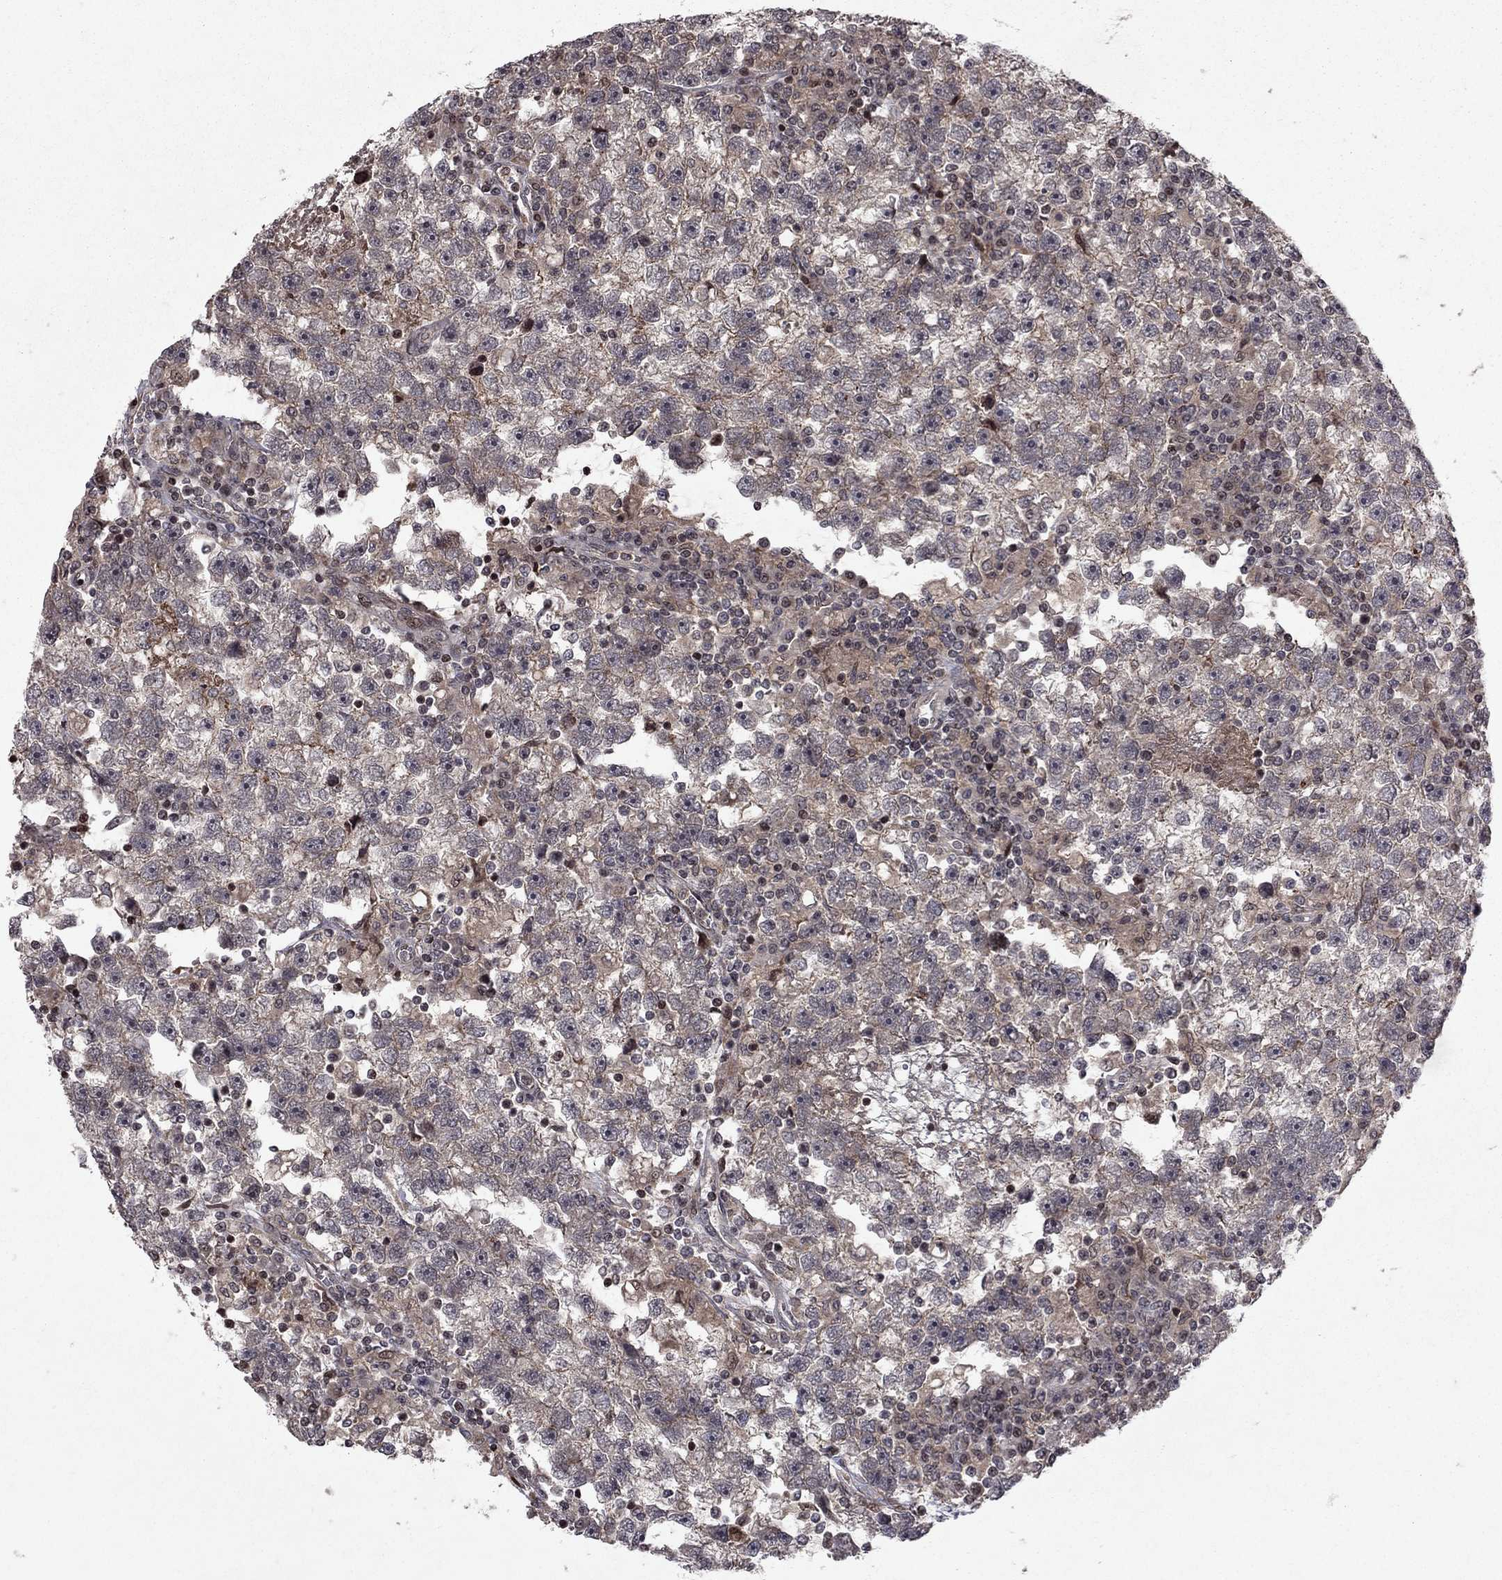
{"staining": {"intensity": "weak", "quantity": "25%-75%", "location": "cytoplasmic/membranous"}, "tissue": "testis cancer", "cell_type": "Tumor cells", "image_type": "cancer", "snomed": [{"axis": "morphology", "description": "Seminoma, NOS"}, {"axis": "topography", "description": "Testis"}], "caption": "An immunohistochemistry (IHC) image of neoplastic tissue is shown. Protein staining in brown shows weak cytoplasmic/membranous positivity in testis cancer (seminoma) within tumor cells.", "gene": "SORBS1", "patient": {"sex": "male", "age": 47}}